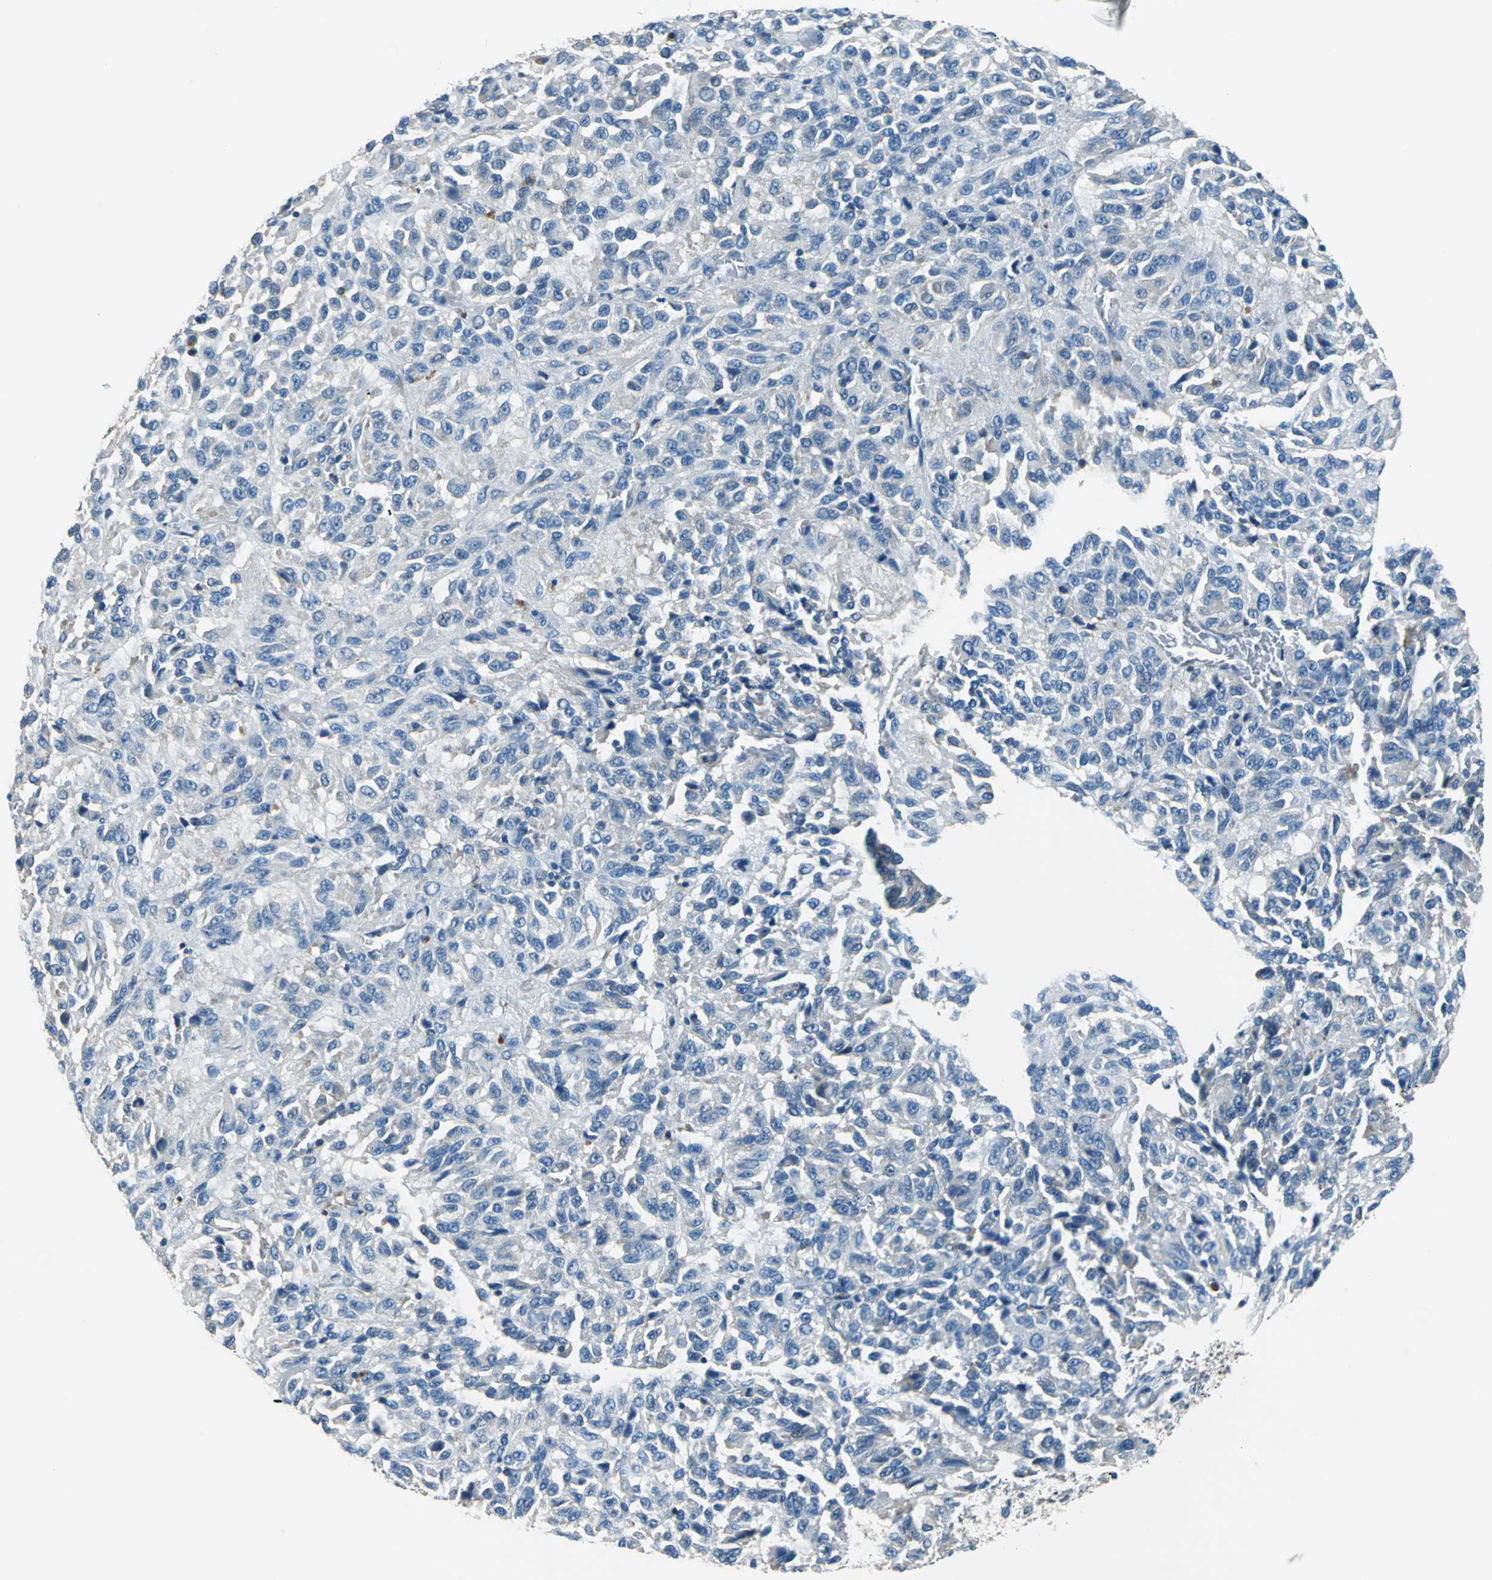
{"staining": {"intensity": "negative", "quantity": "none", "location": "none"}, "tissue": "melanoma", "cell_type": "Tumor cells", "image_type": "cancer", "snomed": [{"axis": "morphology", "description": "Malignant melanoma, Metastatic site"}, {"axis": "topography", "description": "Lung"}], "caption": "The micrograph exhibits no significant positivity in tumor cells of melanoma. (Stains: DAB (3,3'-diaminobenzidine) immunohistochemistry (IHC) with hematoxylin counter stain, Microscopy: brightfield microscopy at high magnification).", "gene": "PRKCA", "patient": {"sex": "male", "age": 64}}